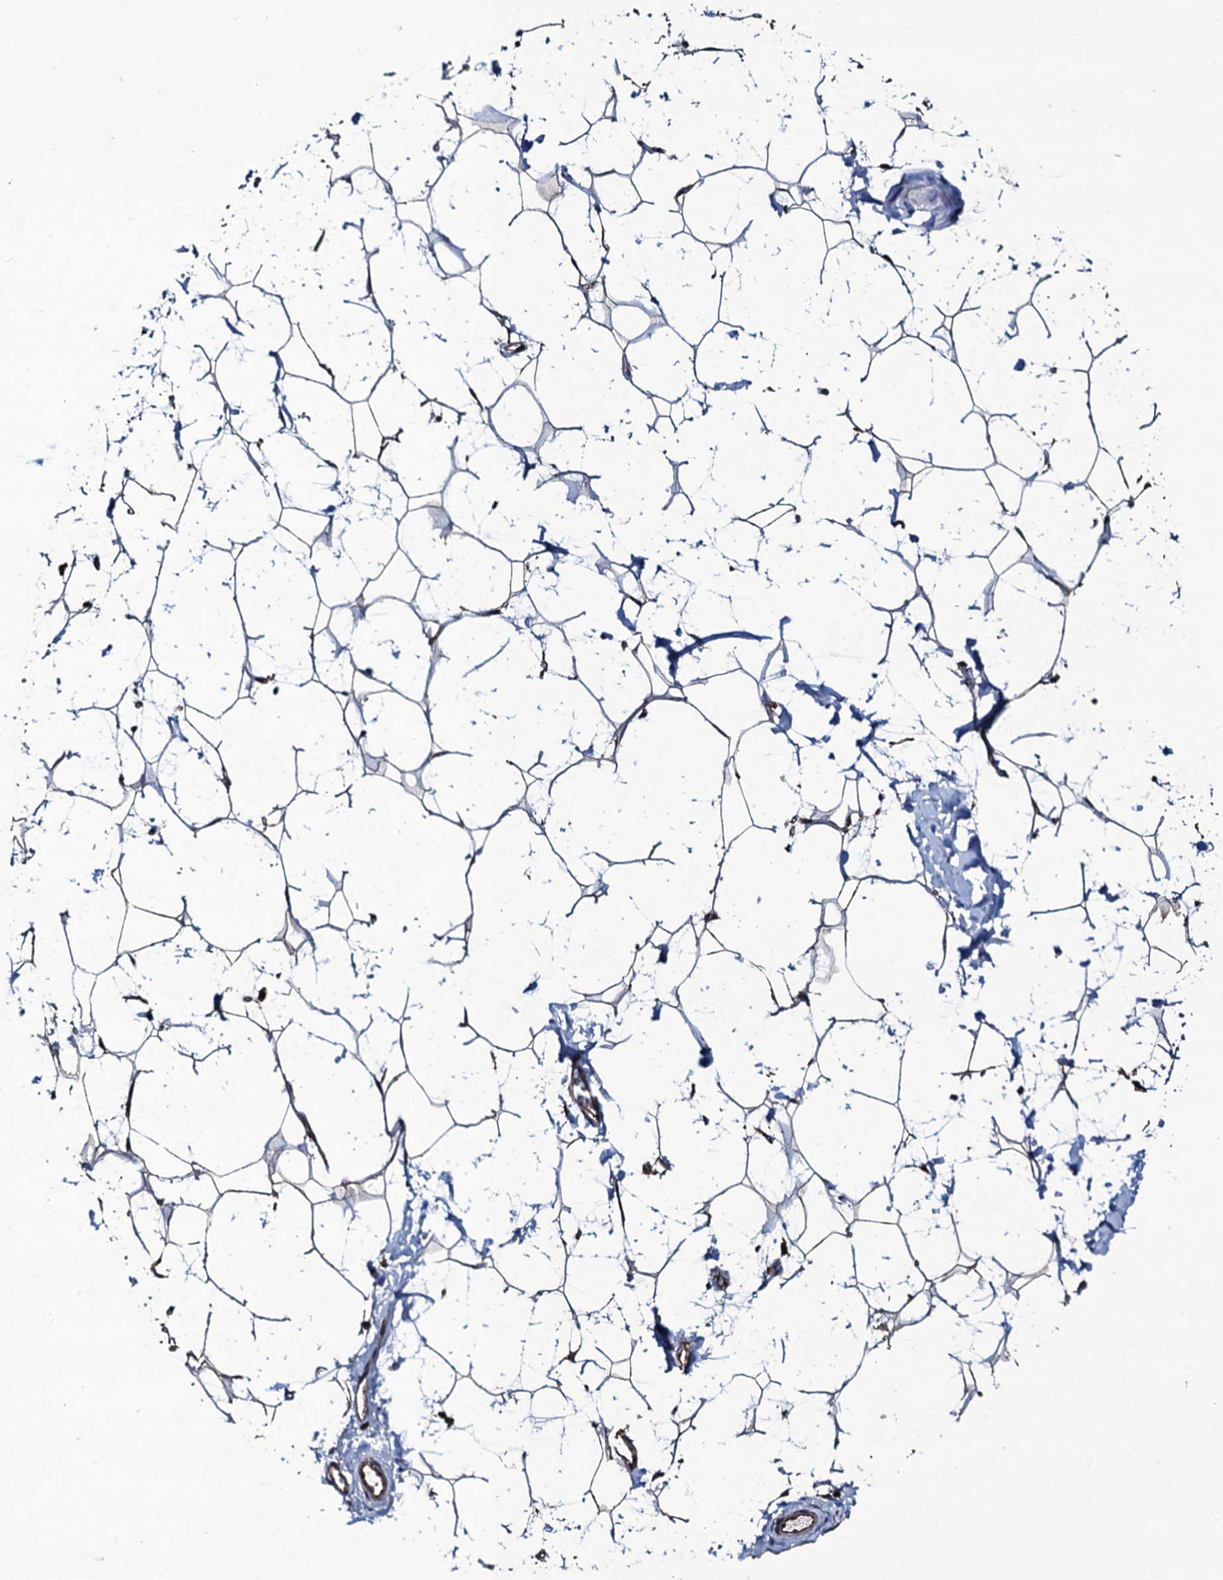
{"staining": {"intensity": "negative", "quantity": "none", "location": "none"}, "tissue": "adipose tissue", "cell_type": "Adipocytes", "image_type": "normal", "snomed": [{"axis": "morphology", "description": "Normal tissue, NOS"}, {"axis": "topography", "description": "Breast"}], "caption": "Immunohistochemistry (IHC) photomicrograph of normal adipose tissue: adipose tissue stained with DAB exhibits no significant protein positivity in adipocytes.", "gene": "RAB12", "patient": {"sex": "female", "age": 26}}